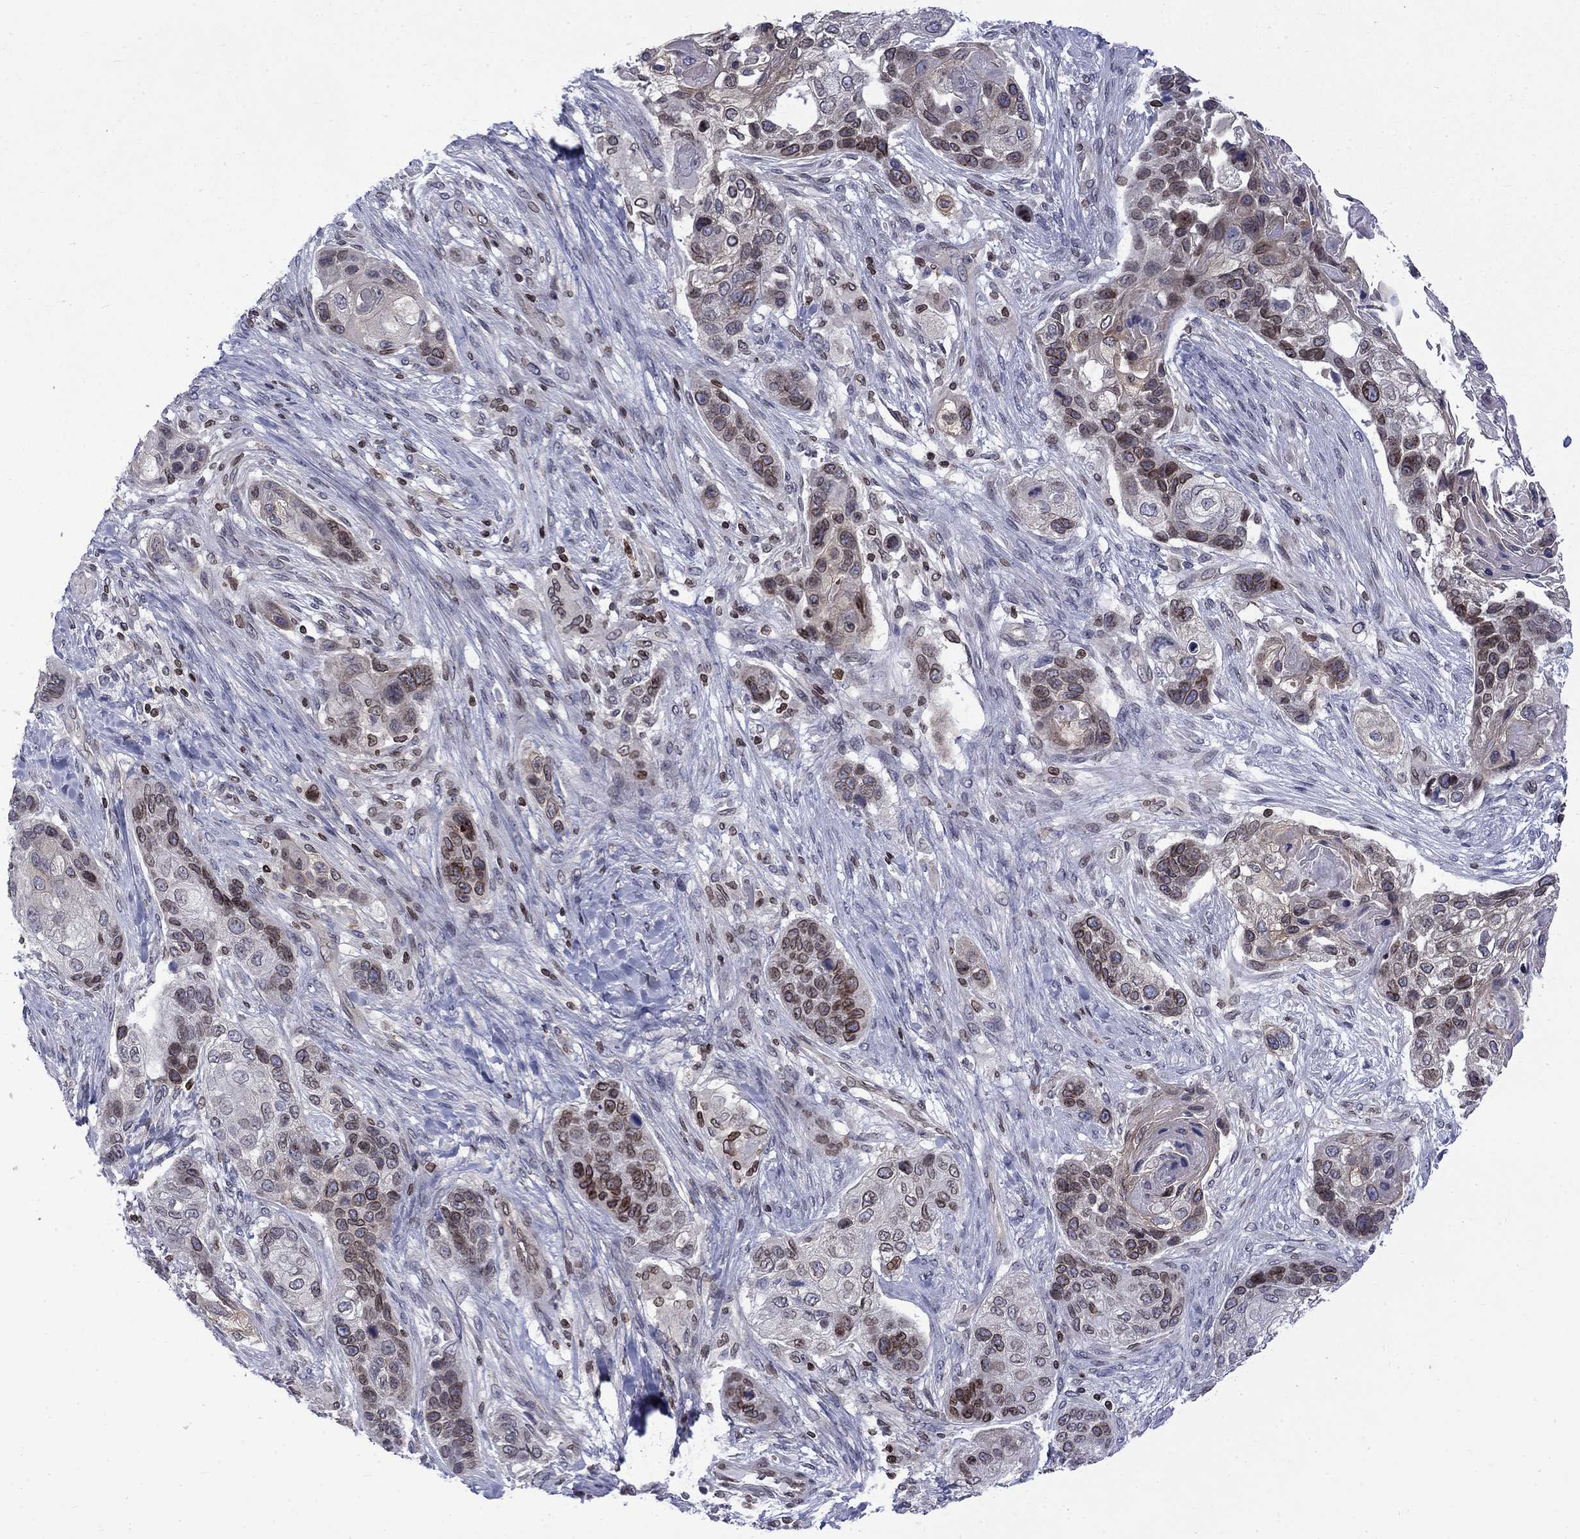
{"staining": {"intensity": "strong", "quantity": "<25%", "location": "cytoplasmic/membranous,nuclear"}, "tissue": "lung cancer", "cell_type": "Tumor cells", "image_type": "cancer", "snomed": [{"axis": "morphology", "description": "Squamous cell carcinoma, NOS"}, {"axis": "topography", "description": "Lung"}], "caption": "Human lung squamous cell carcinoma stained for a protein (brown) demonstrates strong cytoplasmic/membranous and nuclear positive positivity in about <25% of tumor cells.", "gene": "SLA", "patient": {"sex": "male", "age": 69}}